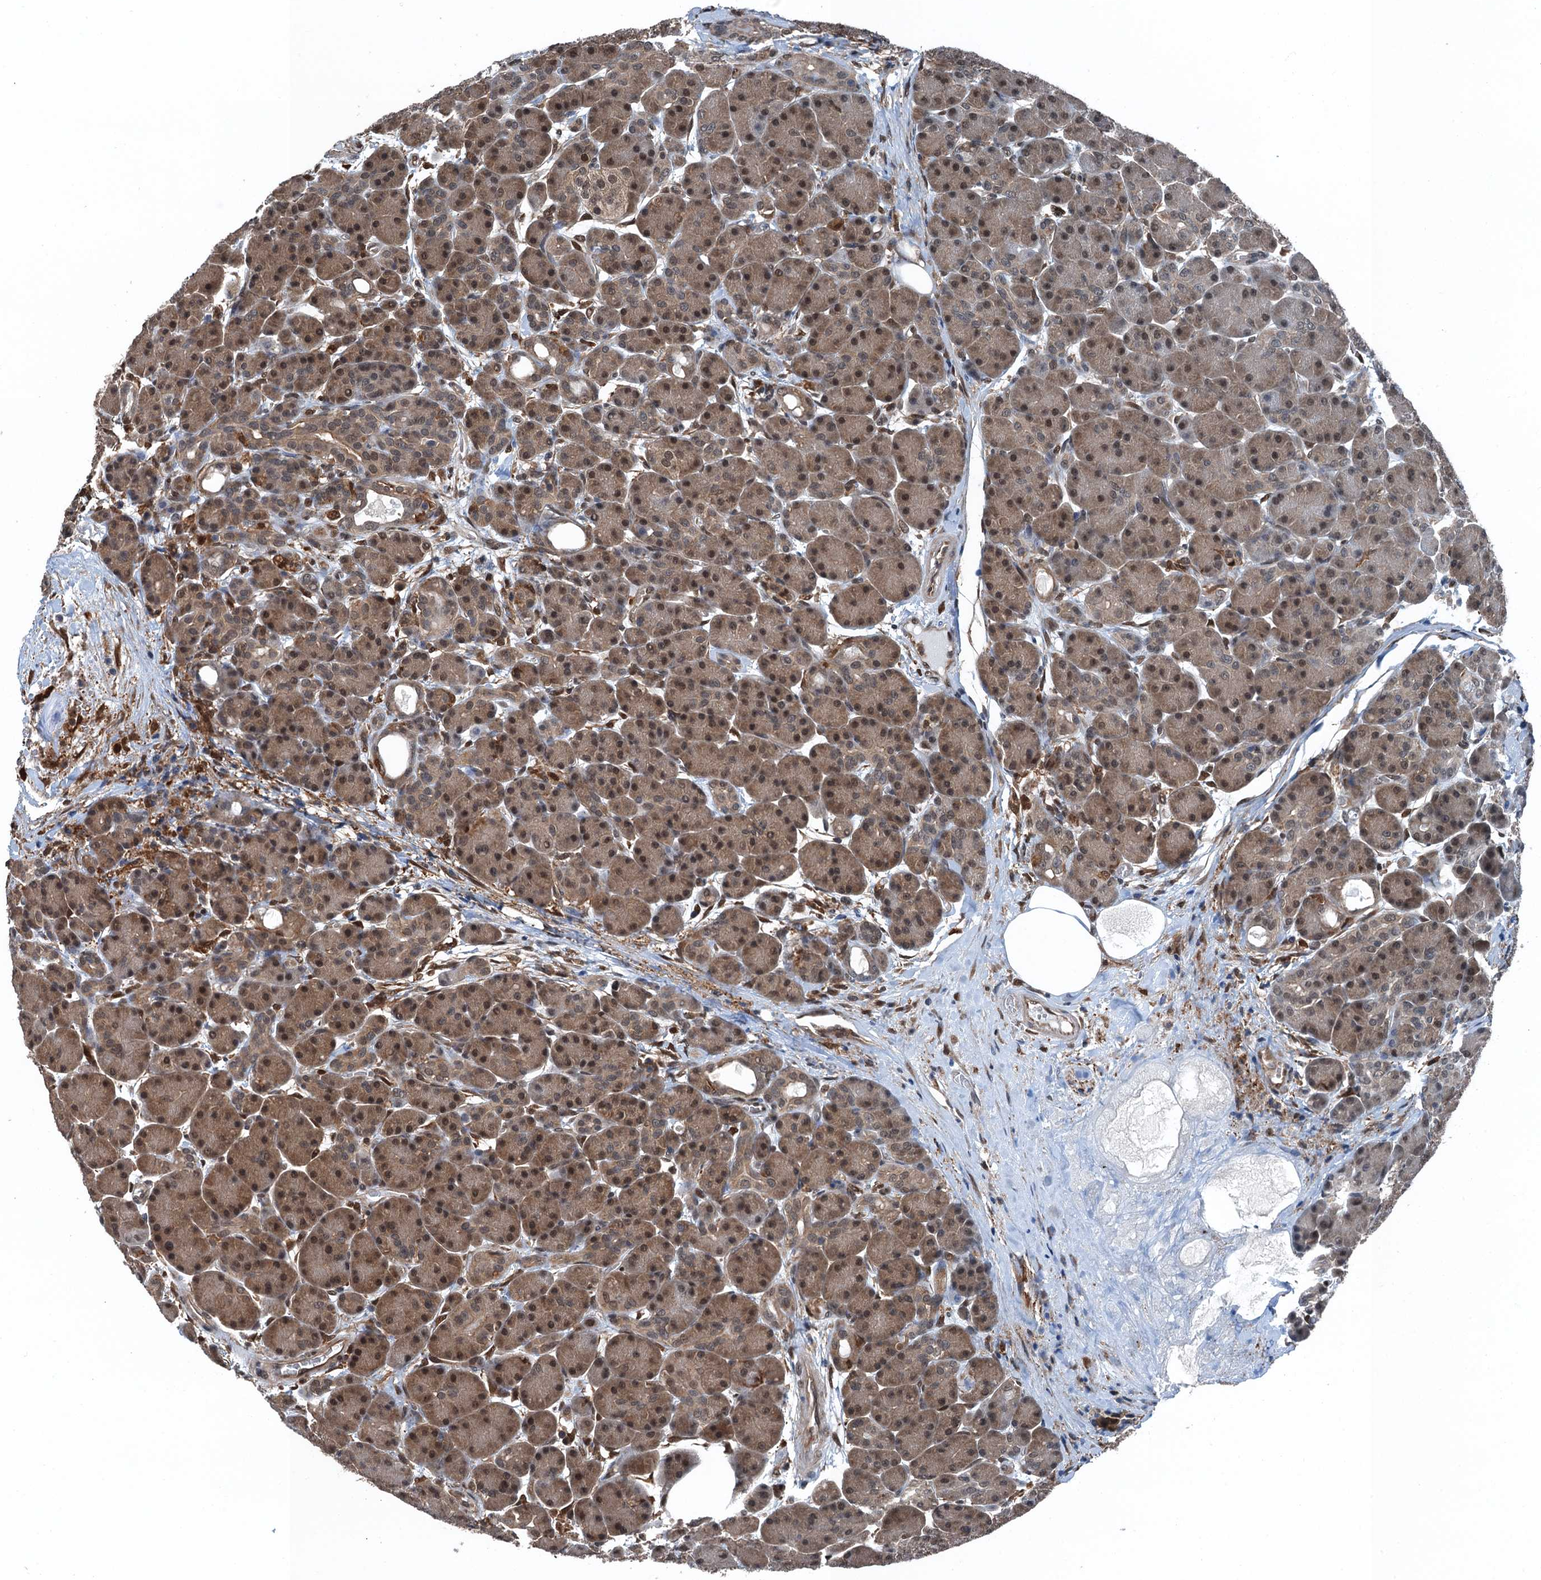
{"staining": {"intensity": "moderate", "quantity": "25%-75%", "location": "cytoplasmic/membranous,nuclear"}, "tissue": "pancreas", "cell_type": "Exocrine glandular cells", "image_type": "normal", "snomed": [{"axis": "morphology", "description": "Normal tissue, NOS"}, {"axis": "topography", "description": "Pancreas"}], "caption": "Protein staining of normal pancreas shows moderate cytoplasmic/membranous,nuclear expression in approximately 25%-75% of exocrine glandular cells.", "gene": "RNH1", "patient": {"sex": "male", "age": 63}}